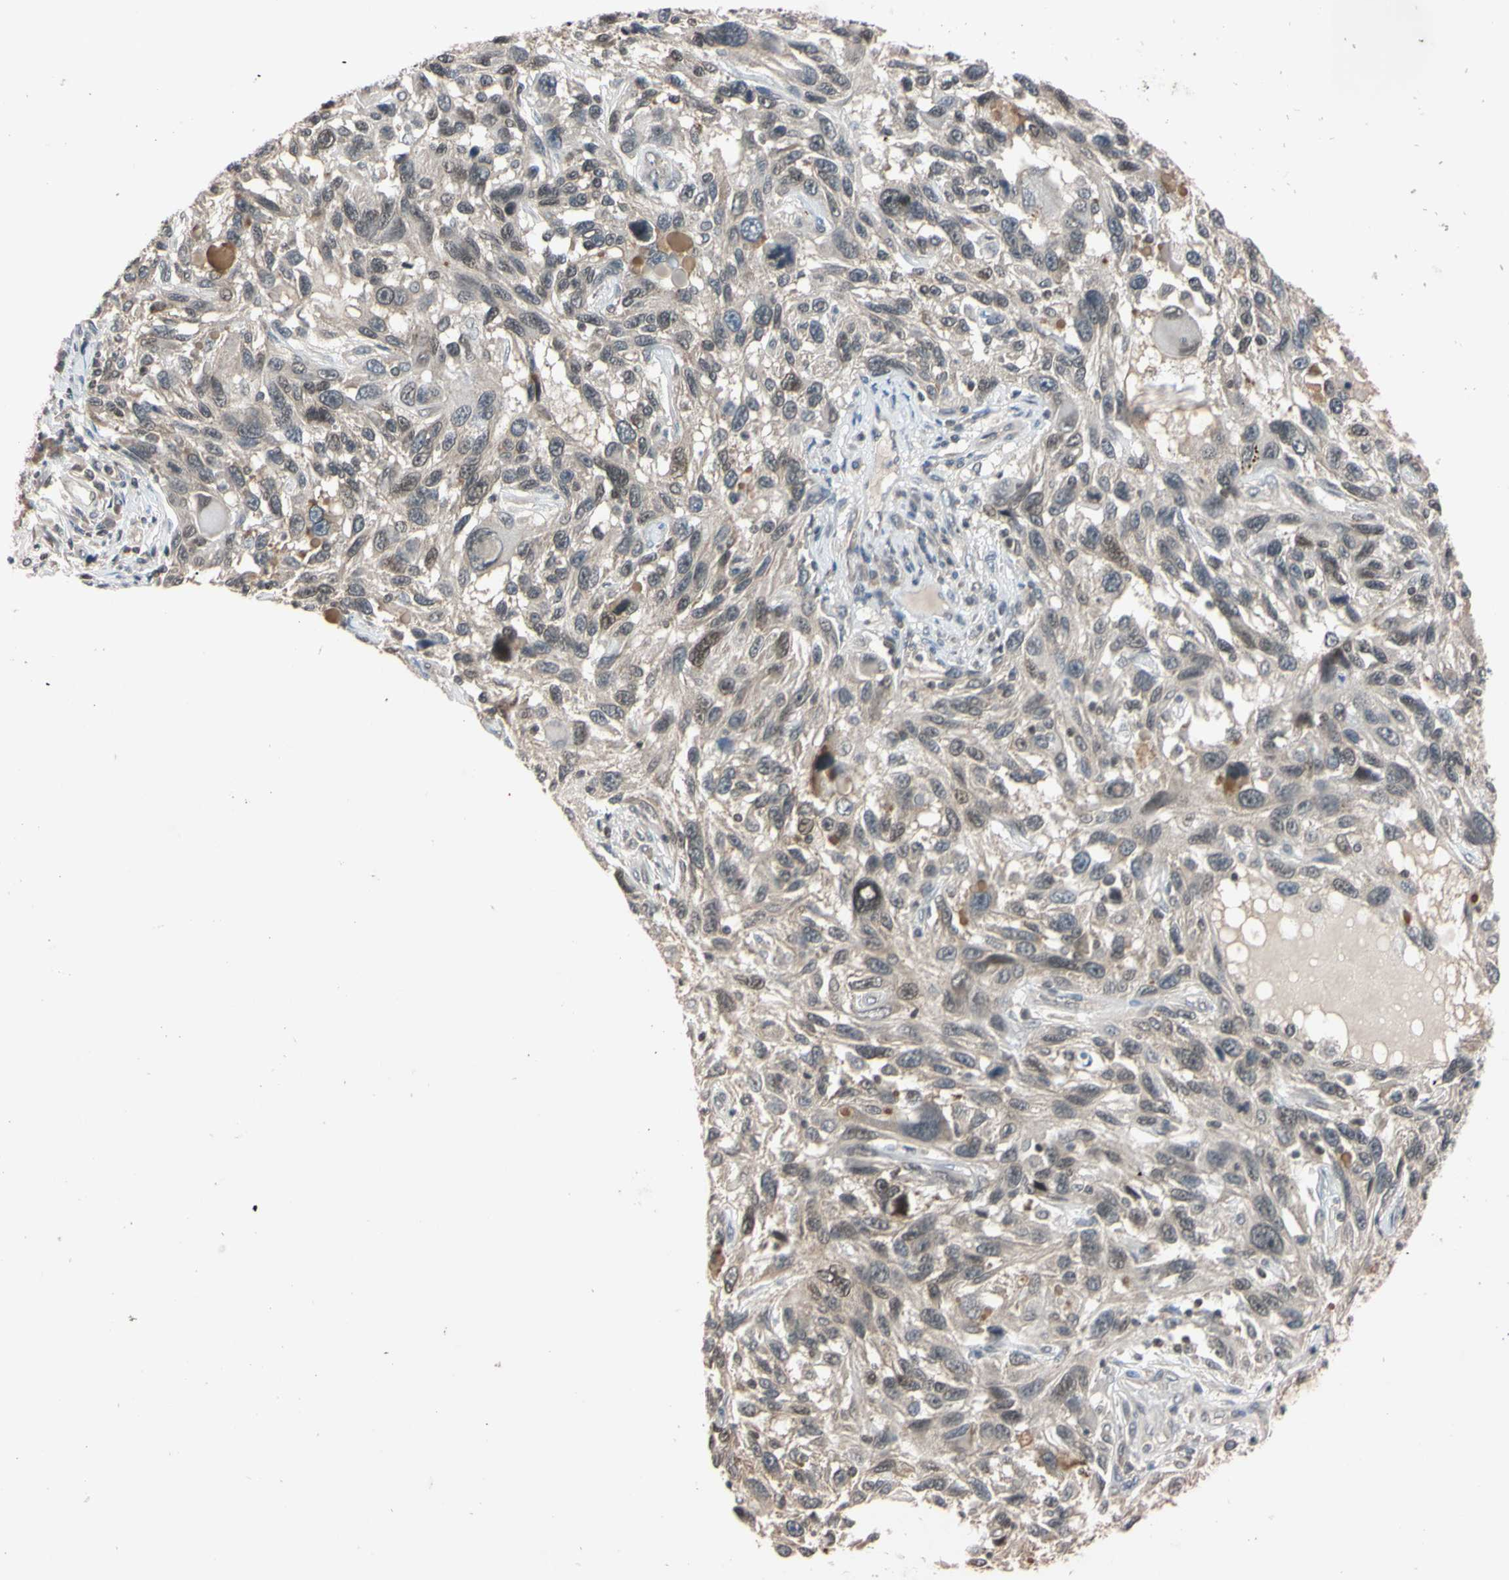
{"staining": {"intensity": "weak", "quantity": "25%-75%", "location": "cytoplasmic/membranous,nuclear"}, "tissue": "melanoma", "cell_type": "Tumor cells", "image_type": "cancer", "snomed": [{"axis": "morphology", "description": "Malignant melanoma, NOS"}, {"axis": "topography", "description": "Skin"}], "caption": "Protein staining of melanoma tissue shows weak cytoplasmic/membranous and nuclear positivity in approximately 25%-75% of tumor cells. (IHC, brightfield microscopy, high magnification).", "gene": "UBE2I", "patient": {"sex": "male", "age": 53}}